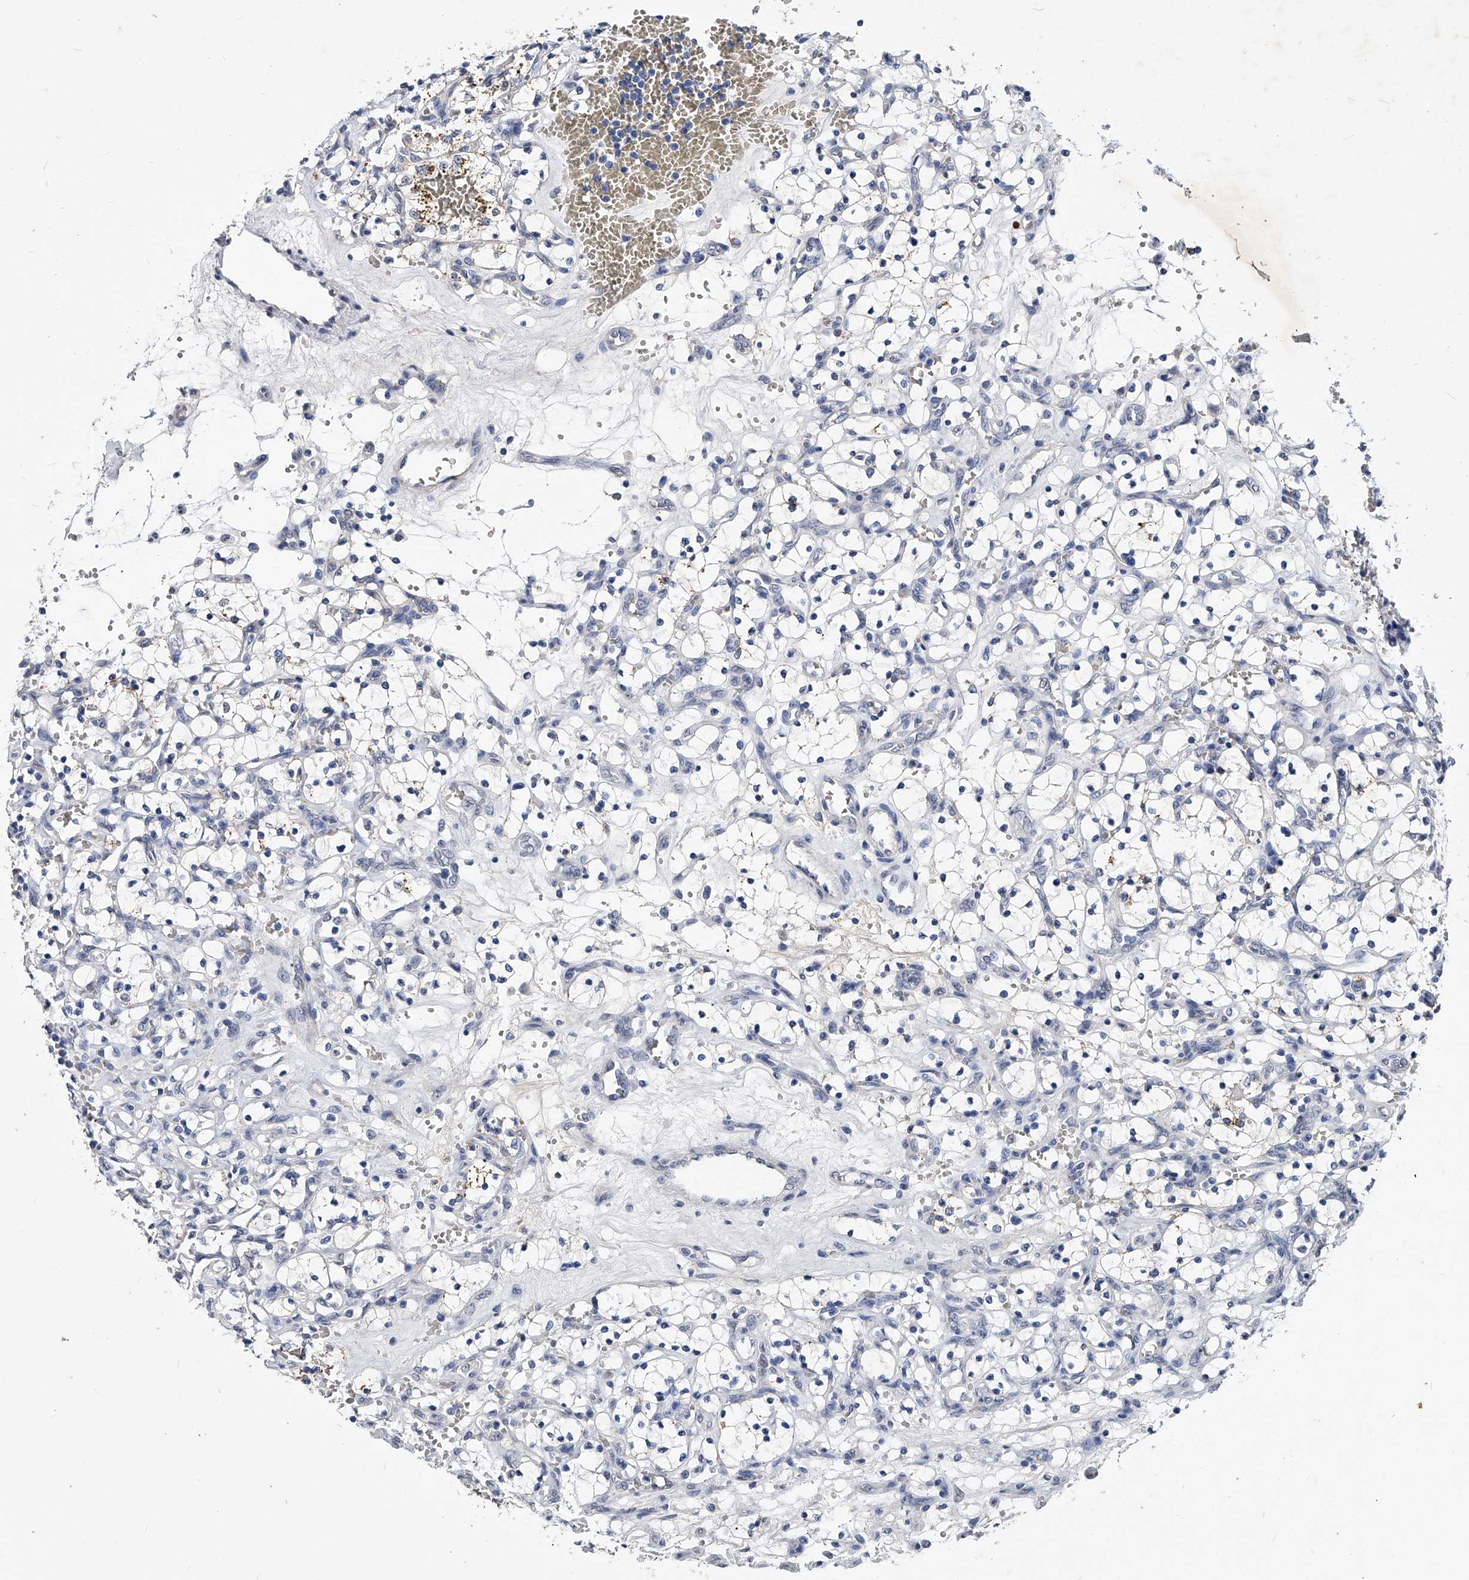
{"staining": {"intensity": "moderate", "quantity": "25%-75%", "location": "cytoplasmic/membranous"}, "tissue": "renal cancer", "cell_type": "Tumor cells", "image_type": "cancer", "snomed": [{"axis": "morphology", "description": "Adenocarcinoma, NOS"}, {"axis": "topography", "description": "Kidney"}], "caption": "The immunohistochemical stain shows moderate cytoplasmic/membranous positivity in tumor cells of renal cancer (adenocarcinoma) tissue. The staining is performed using DAB brown chromogen to label protein expression. The nuclei are counter-stained blue using hematoxylin.", "gene": "ZNF529", "patient": {"sex": "female", "age": 69}}